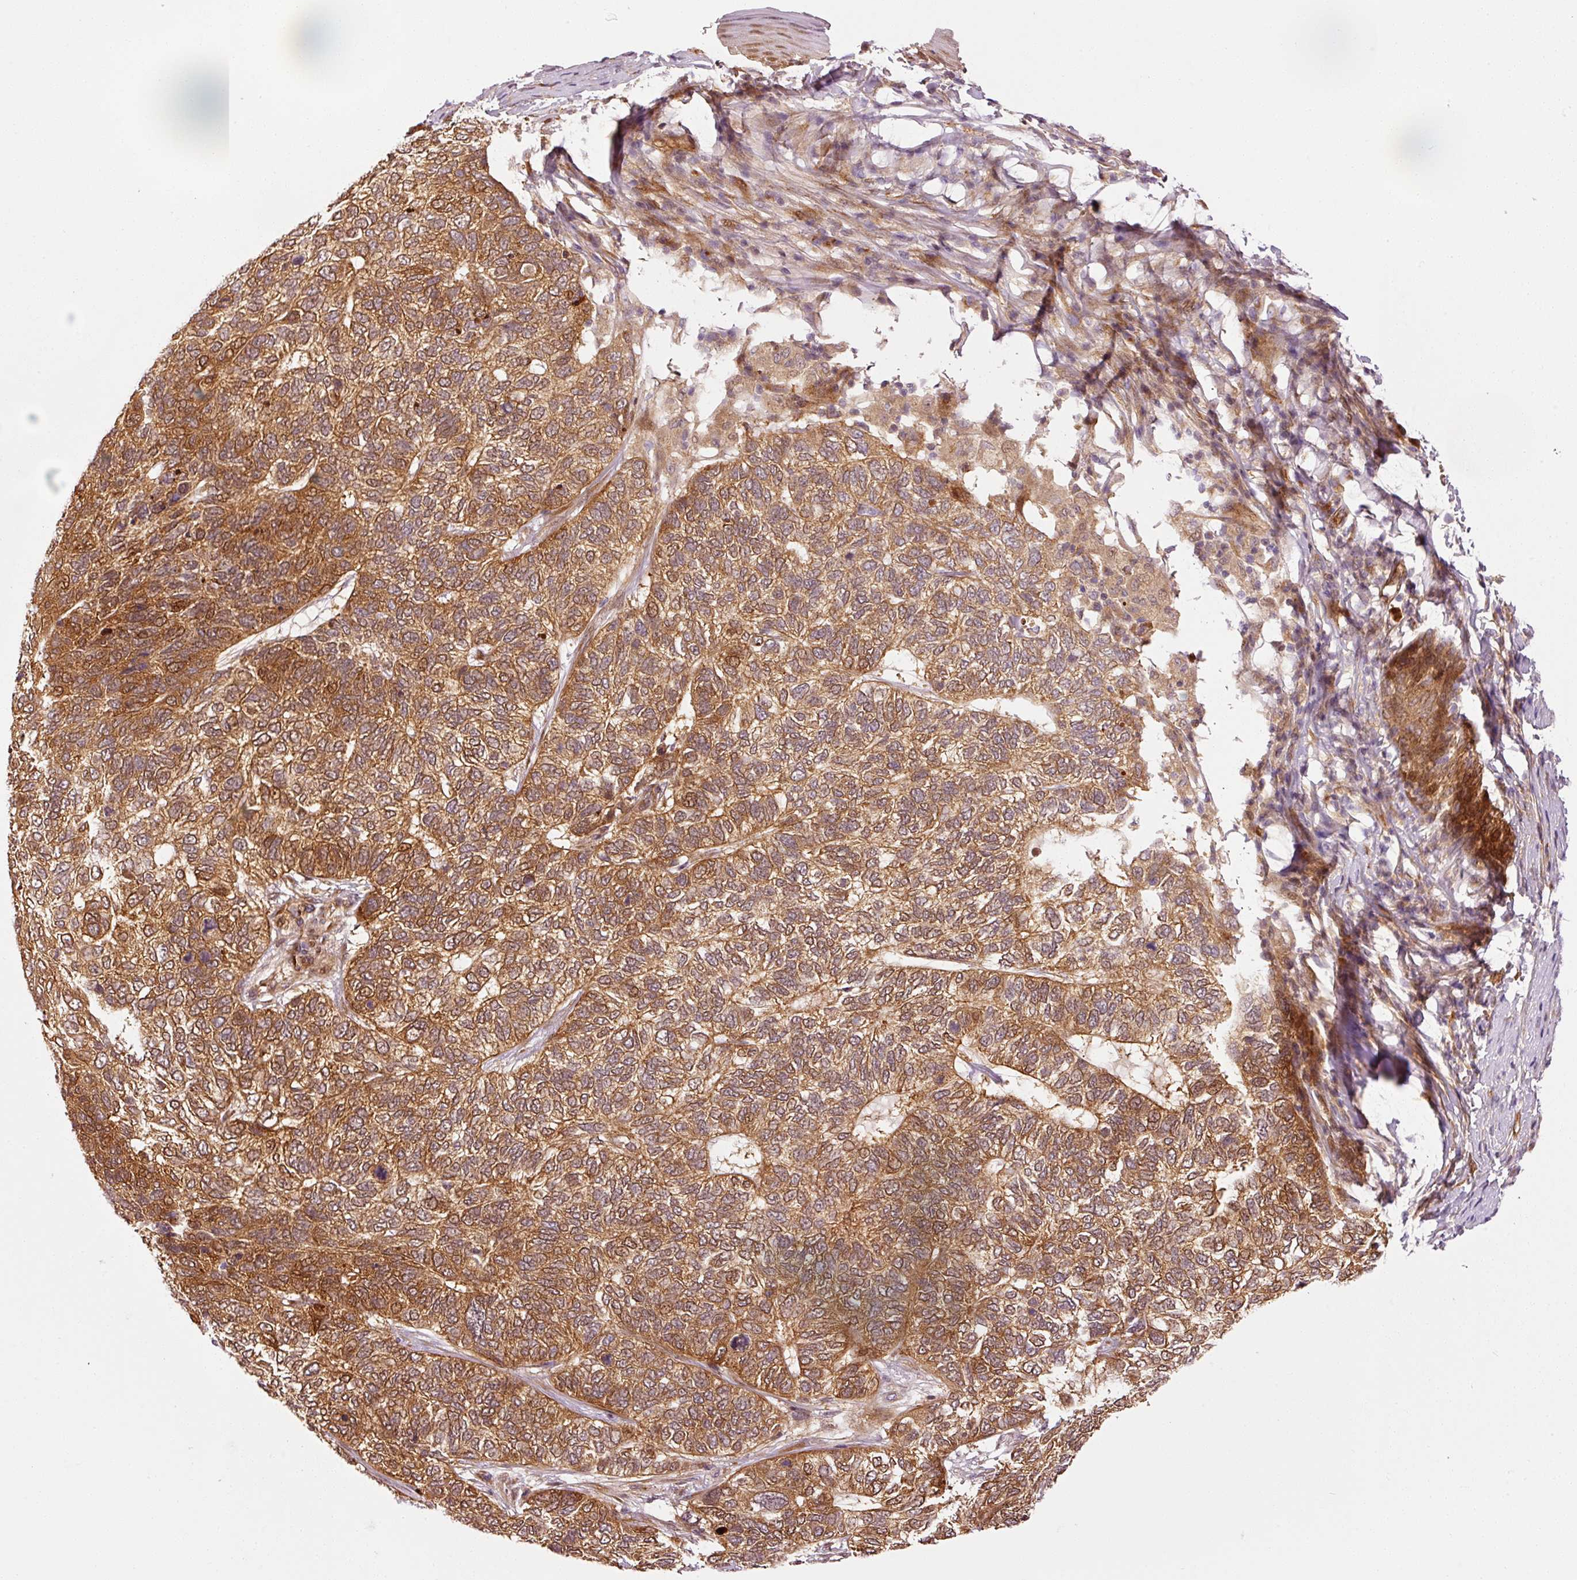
{"staining": {"intensity": "strong", "quantity": ">75%", "location": "cytoplasmic/membranous"}, "tissue": "skin cancer", "cell_type": "Tumor cells", "image_type": "cancer", "snomed": [{"axis": "morphology", "description": "Basal cell carcinoma"}, {"axis": "topography", "description": "Skin"}], "caption": "Protein analysis of skin cancer tissue reveals strong cytoplasmic/membranous expression in approximately >75% of tumor cells.", "gene": "PPP1R14B", "patient": {"sex": "female", "age": 65}}